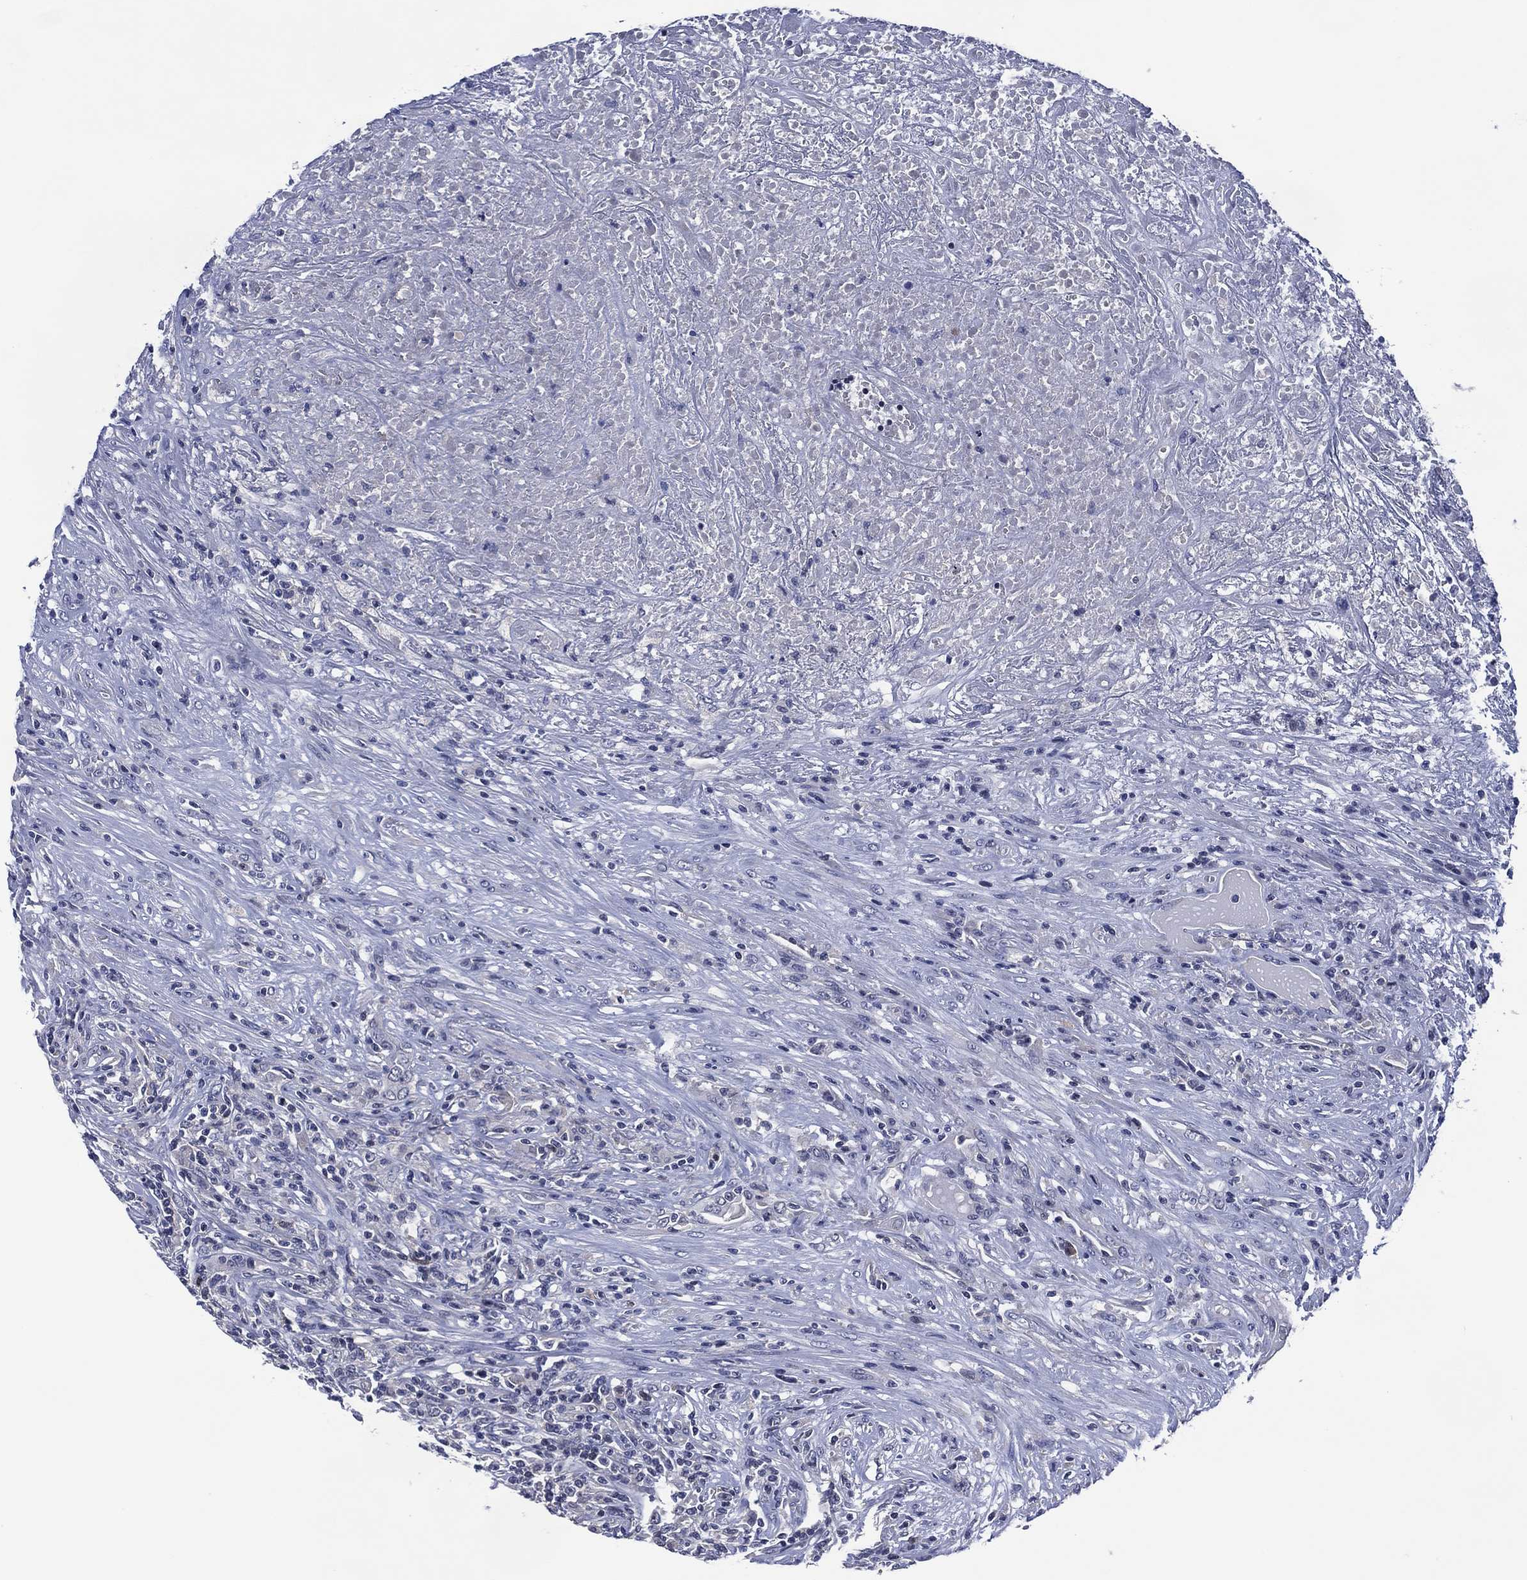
{"staining": {"intensity": "negative", "quantity": "none", "location": "none"}, "tissue": "lymphoma", "cell_type": "Tumor cells", "image_type": "cancer", "snomed": [{"axis": "morphology", "description": "Malignant lymphoma, non-Hodgkin's type, High grade"}, {"axis": "topography", "description": "Lung"}], "caption": "Tumor cells show no significant staining in lymphoma.", "gene": "USP26", "patient": {"sex": "male", "age": 79}}